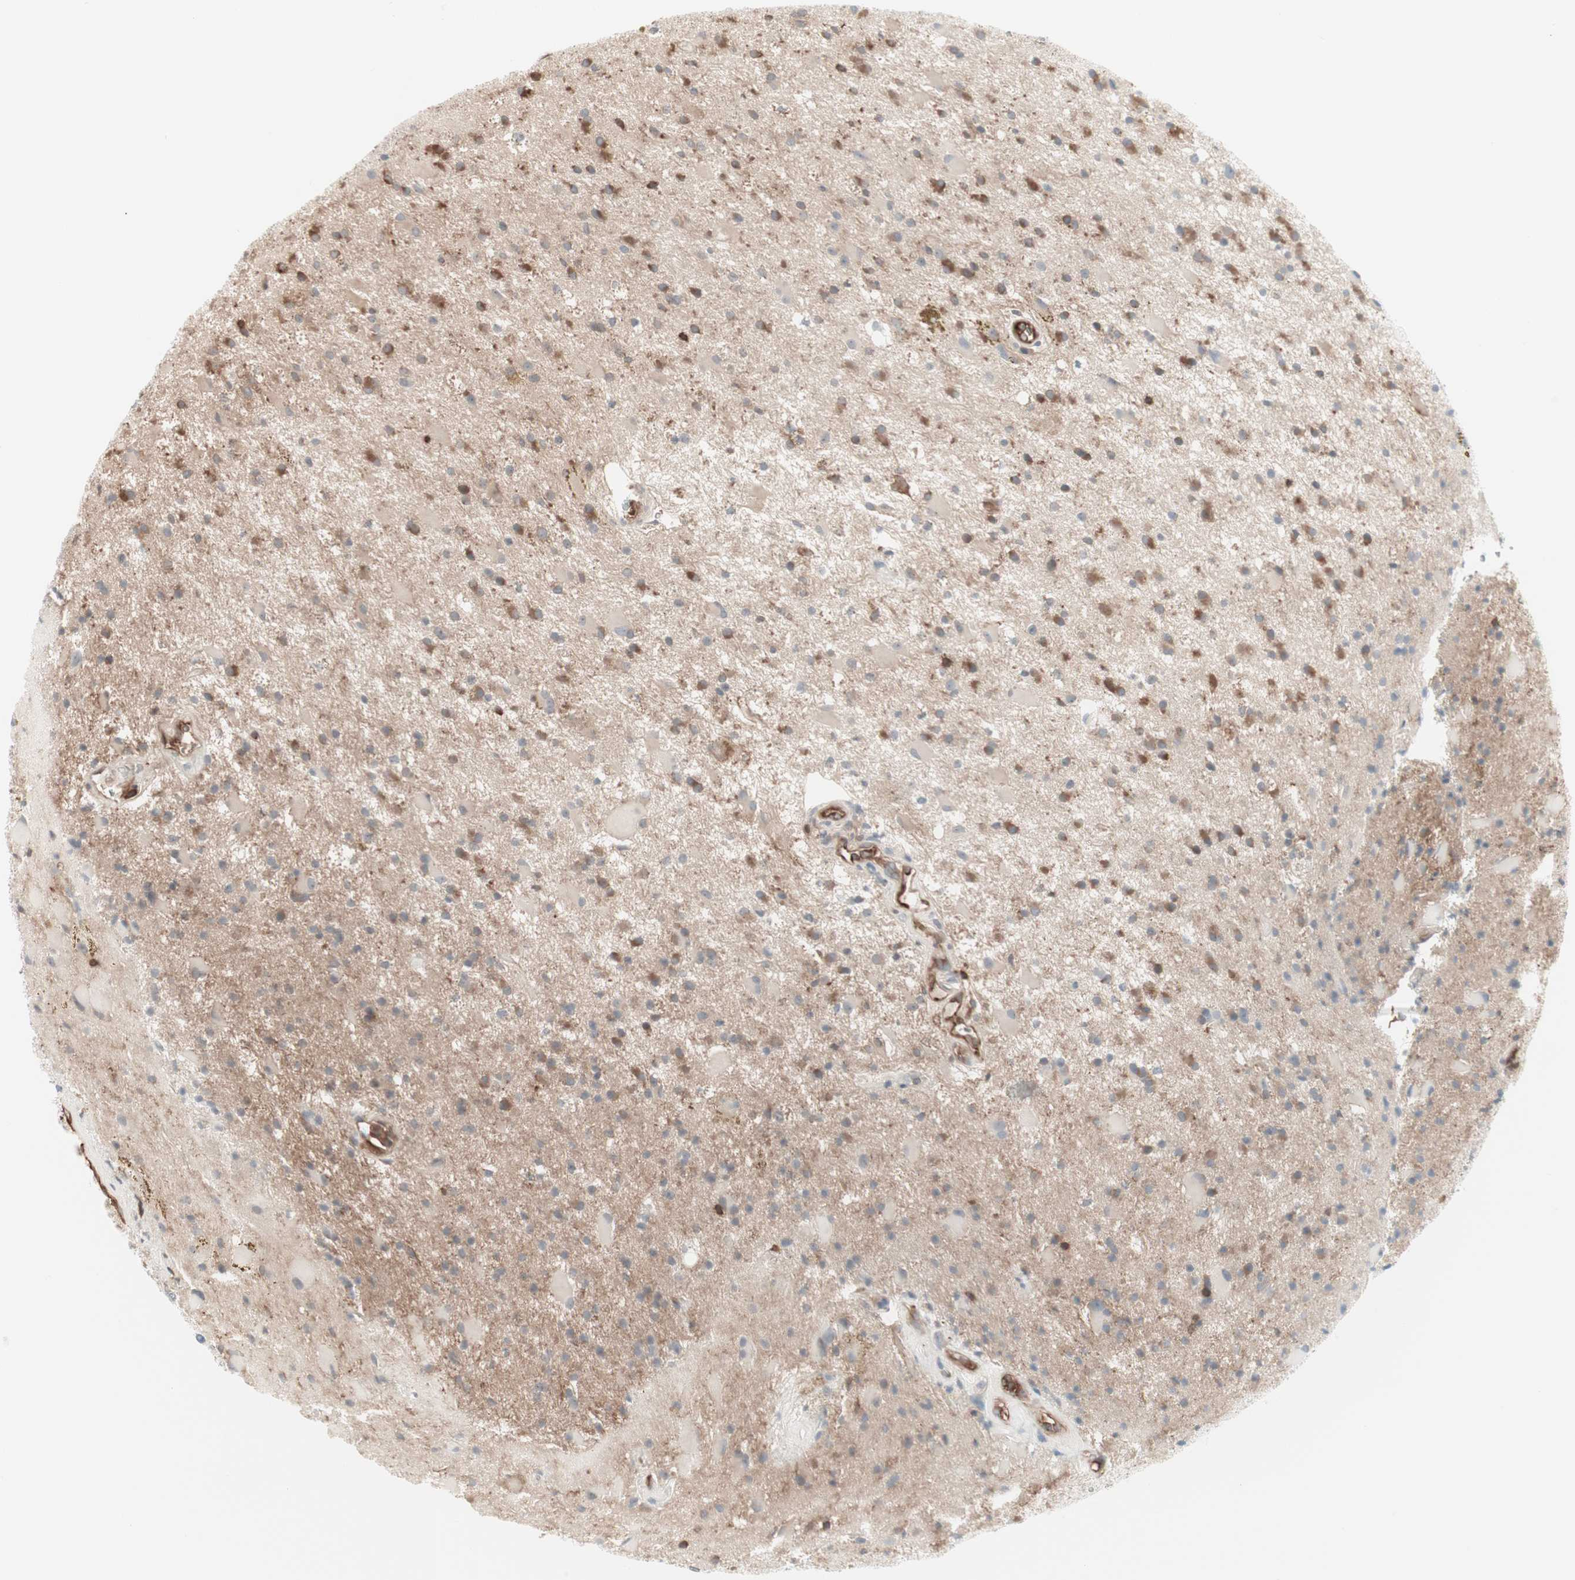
{"staining": {"intensity": "moderate", "quantity": "25%-75%", "location": "cytoplasmic/membranous"}, "tissue": "glioma", "cell_type": "Tumor cells", "image_type": "cancer", "snomed": [{"axis": "morphology", "description": "Glioma, malignant, Low grade"}, {"axis": "topography", "description": "Brain"}], "caption": "Protein expression analysis of human glioma reveals moderate cytoplasmic/membranous positivity in approximately 25%-75% of tumor cells.", "gene": "TCP11L1", "patient": {"sex": "male", "age": 58}}